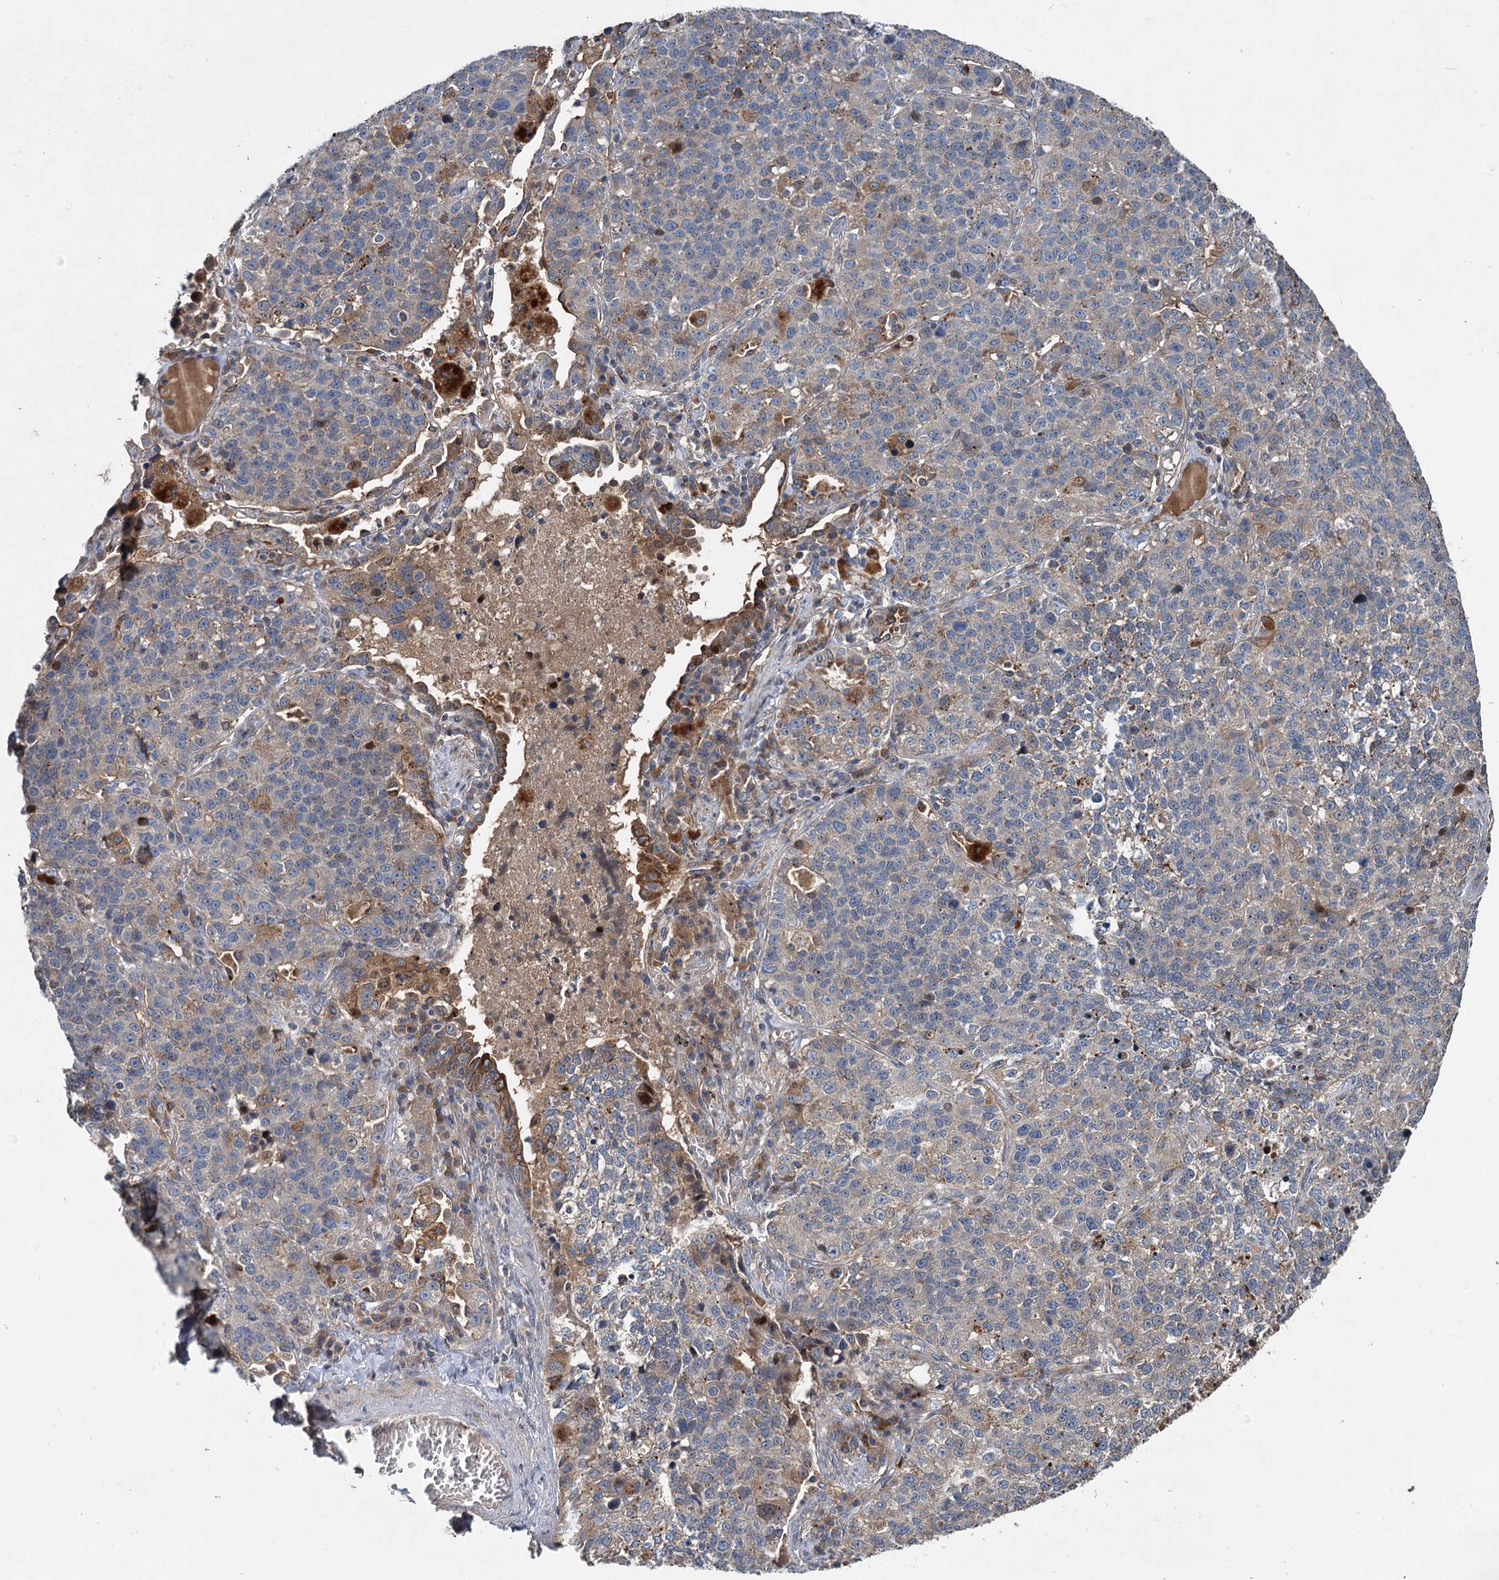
{"staining": {"intensity": "weak", "quantity": "<25%", "location": "cytoplasmic/membranous"}, "tissue": "lung cancer", "cell_type": "Tumor cells", "image_type": "cancer", "snomed": [{"axis": "morphology", "description": "Adenocarcinoma, NOS"}, {"axis": "topography", "description": "Lung"}], "caption": "Tumor cells are negative for brown protein staining in lung cancer (adenocarcinoma).", "gene": "TAPBPL", "patient": {"sex": "male", "age": 49}}